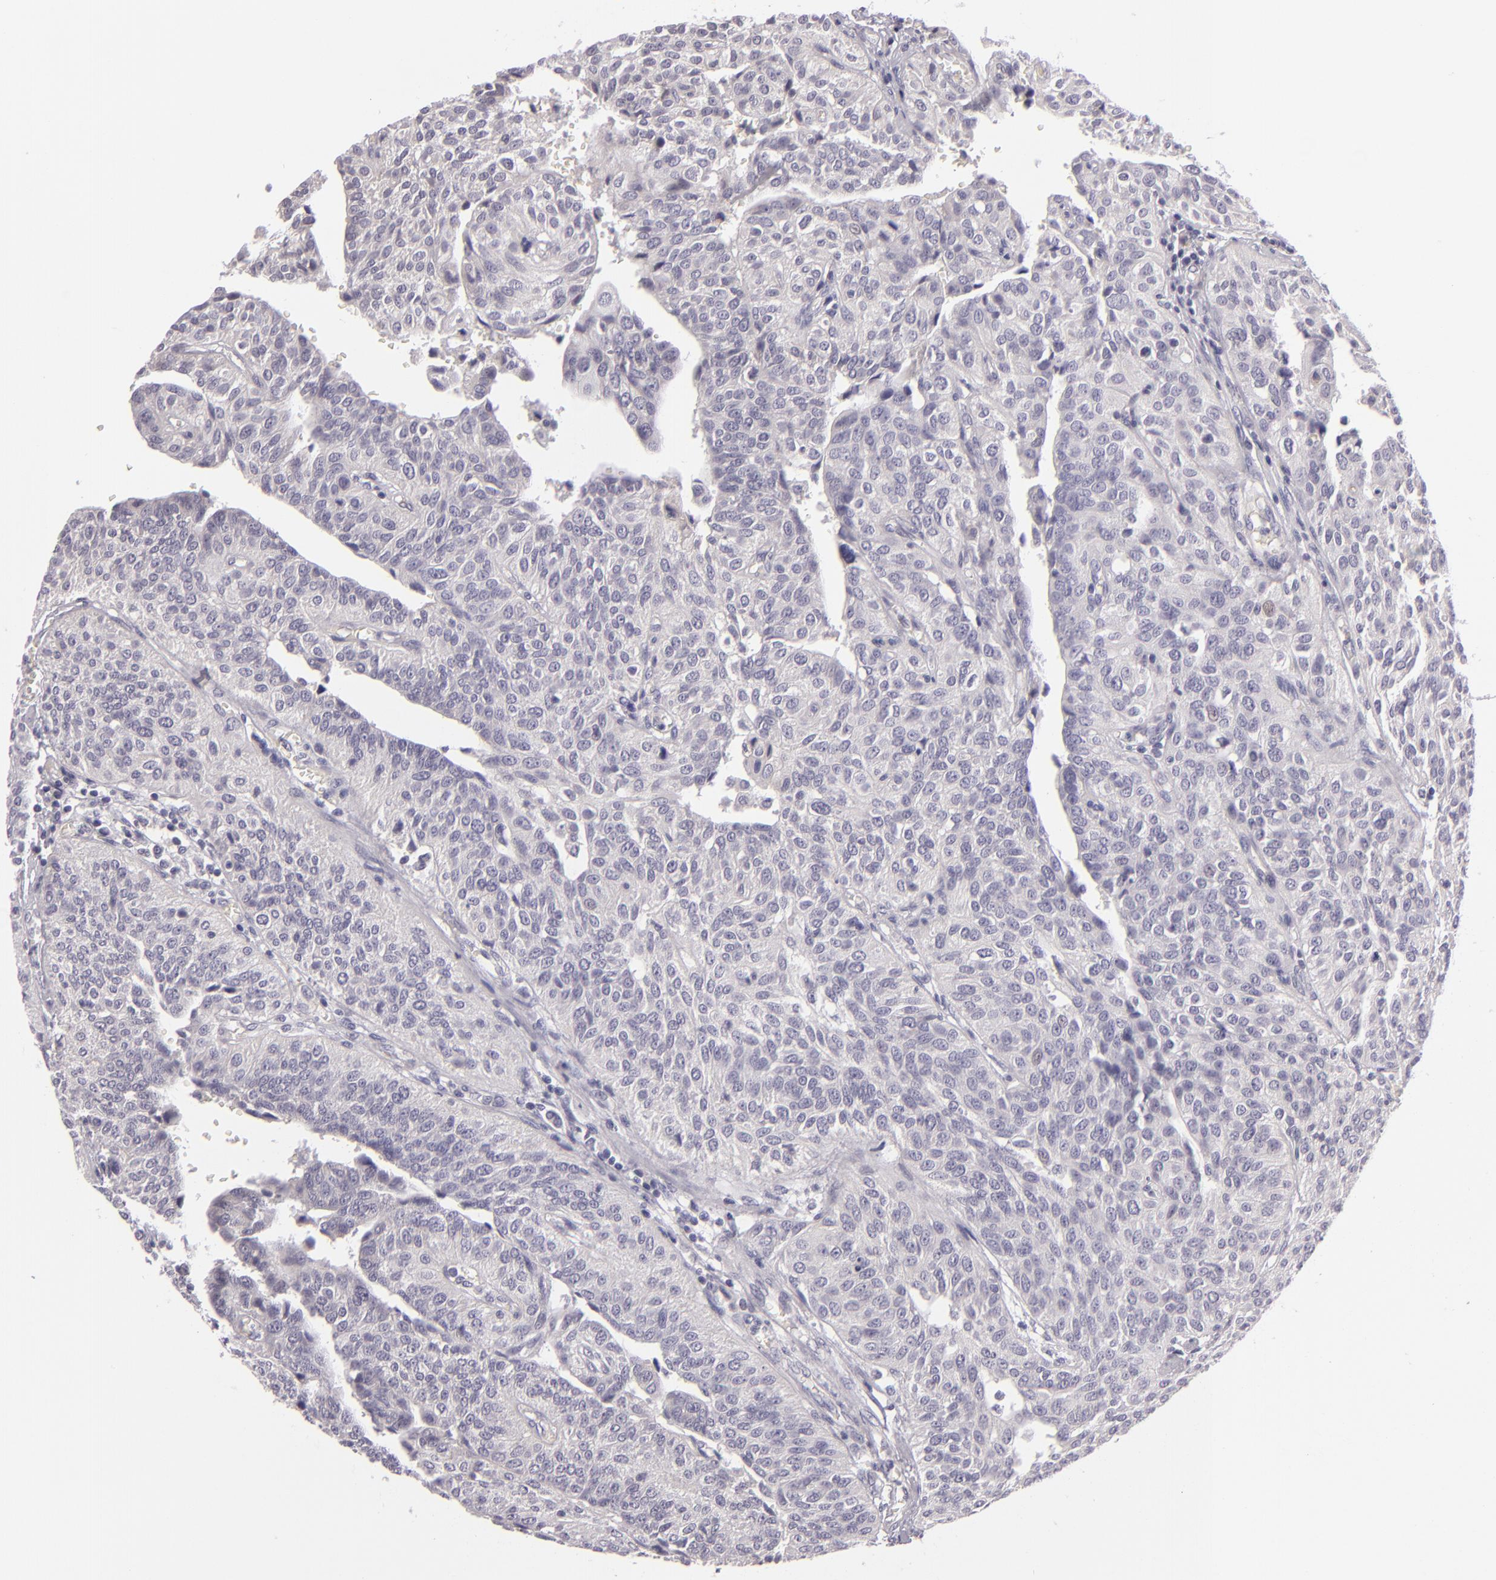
{"staining": {"intensity": "negative", "quantity": "none", "location": "none"}, "tissue": "urothelial cancer", "cell_type": "Tumor cells", "image_type": "cancer", "snomed": [{"axis": "morphology", "description": "Urothelial carcinoma, High grade"}, {"axis": "topography", "description": "Urinary bladder"}], "caption": "Photomicrograph shows no significant protein positivity in tumor cells of urothelial cancer. (DAB immunohistochemistry (IHC), high magnification).", "gene": "EGFL6", "patient": {"sex": "male", "age": 56}}